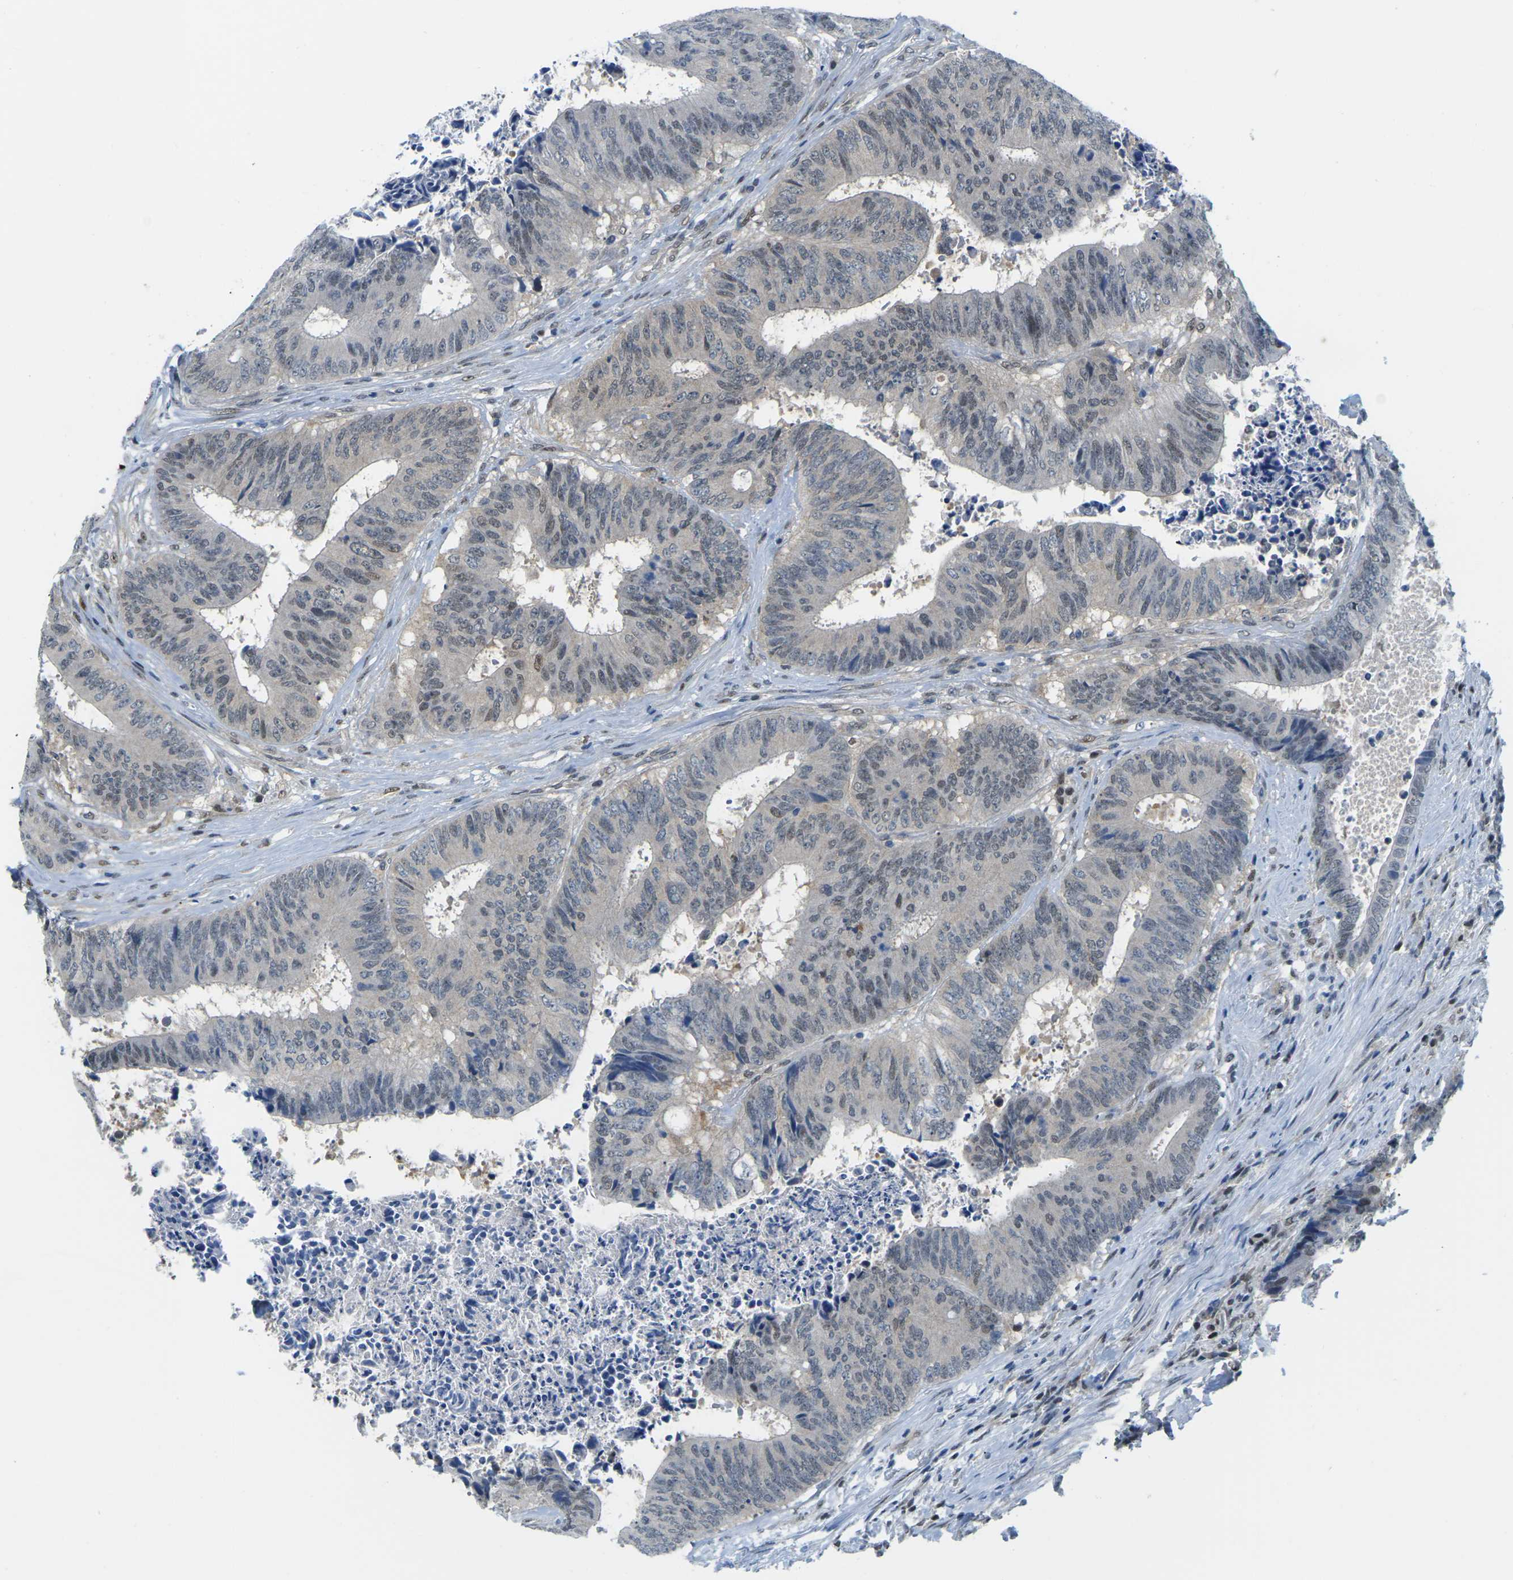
{"staining": {"intensity": "weak", "quantity": "<25%", "location": "nuclear"}, "tissue": "colorectal cancer", "cell_type": "Tumor cells", "image_type": "cancer", "snomed": [{"axis": "morphology", "description": "Adenocarcinoma, NOS"}, {"axis": "topography", "description": "Rectum"}], "caption": "An image of colorectal cancer (adenocarcinoma) stained for a protein shows no brown staining in tumor cells. (DAB (3,3'-diaminobenzidine) immunohistochemistry (IHC), high magnification).", "gene": "UBA7", "patient": {"sex": "male", "age": 72}}